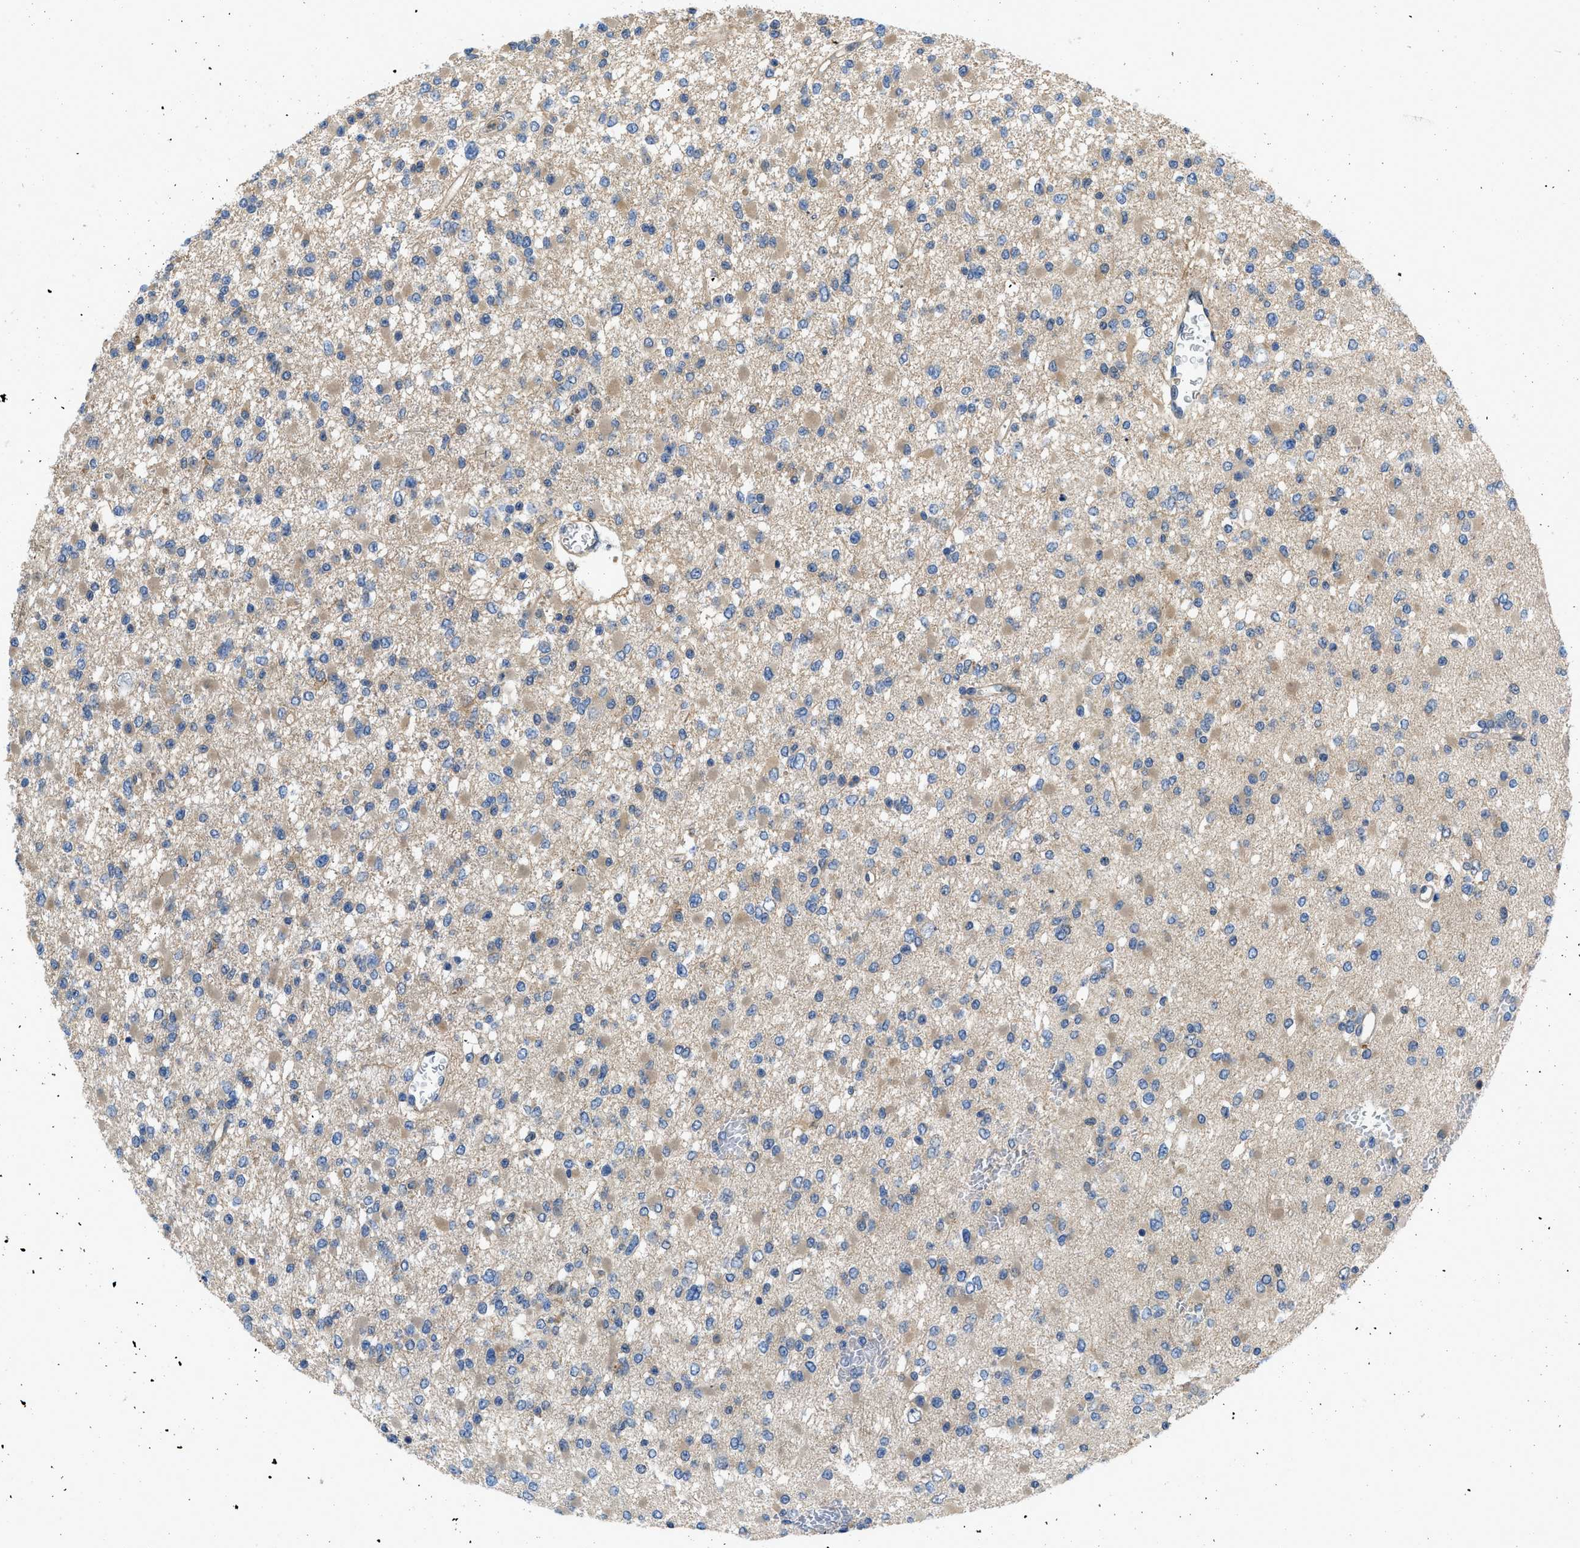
{"staining": {"intensity": "weak", "quantity": "<25%", "location": "cytoplasmic/membranous"}, "tissue": "glioma", "cell_type": "Tumor cells", "image_type": "cancer", "snomed": [{"axis": "morphology", "description": "Glioma, malignant, Low grade"}, {"axis": "topography", "description": "Brain"}], "caption": "Immunohistochemical staining of human glioma displays no significant positivity in tumor cells.", "gene": "GPR31", "patient": {"sex": "female", "age": 22}}